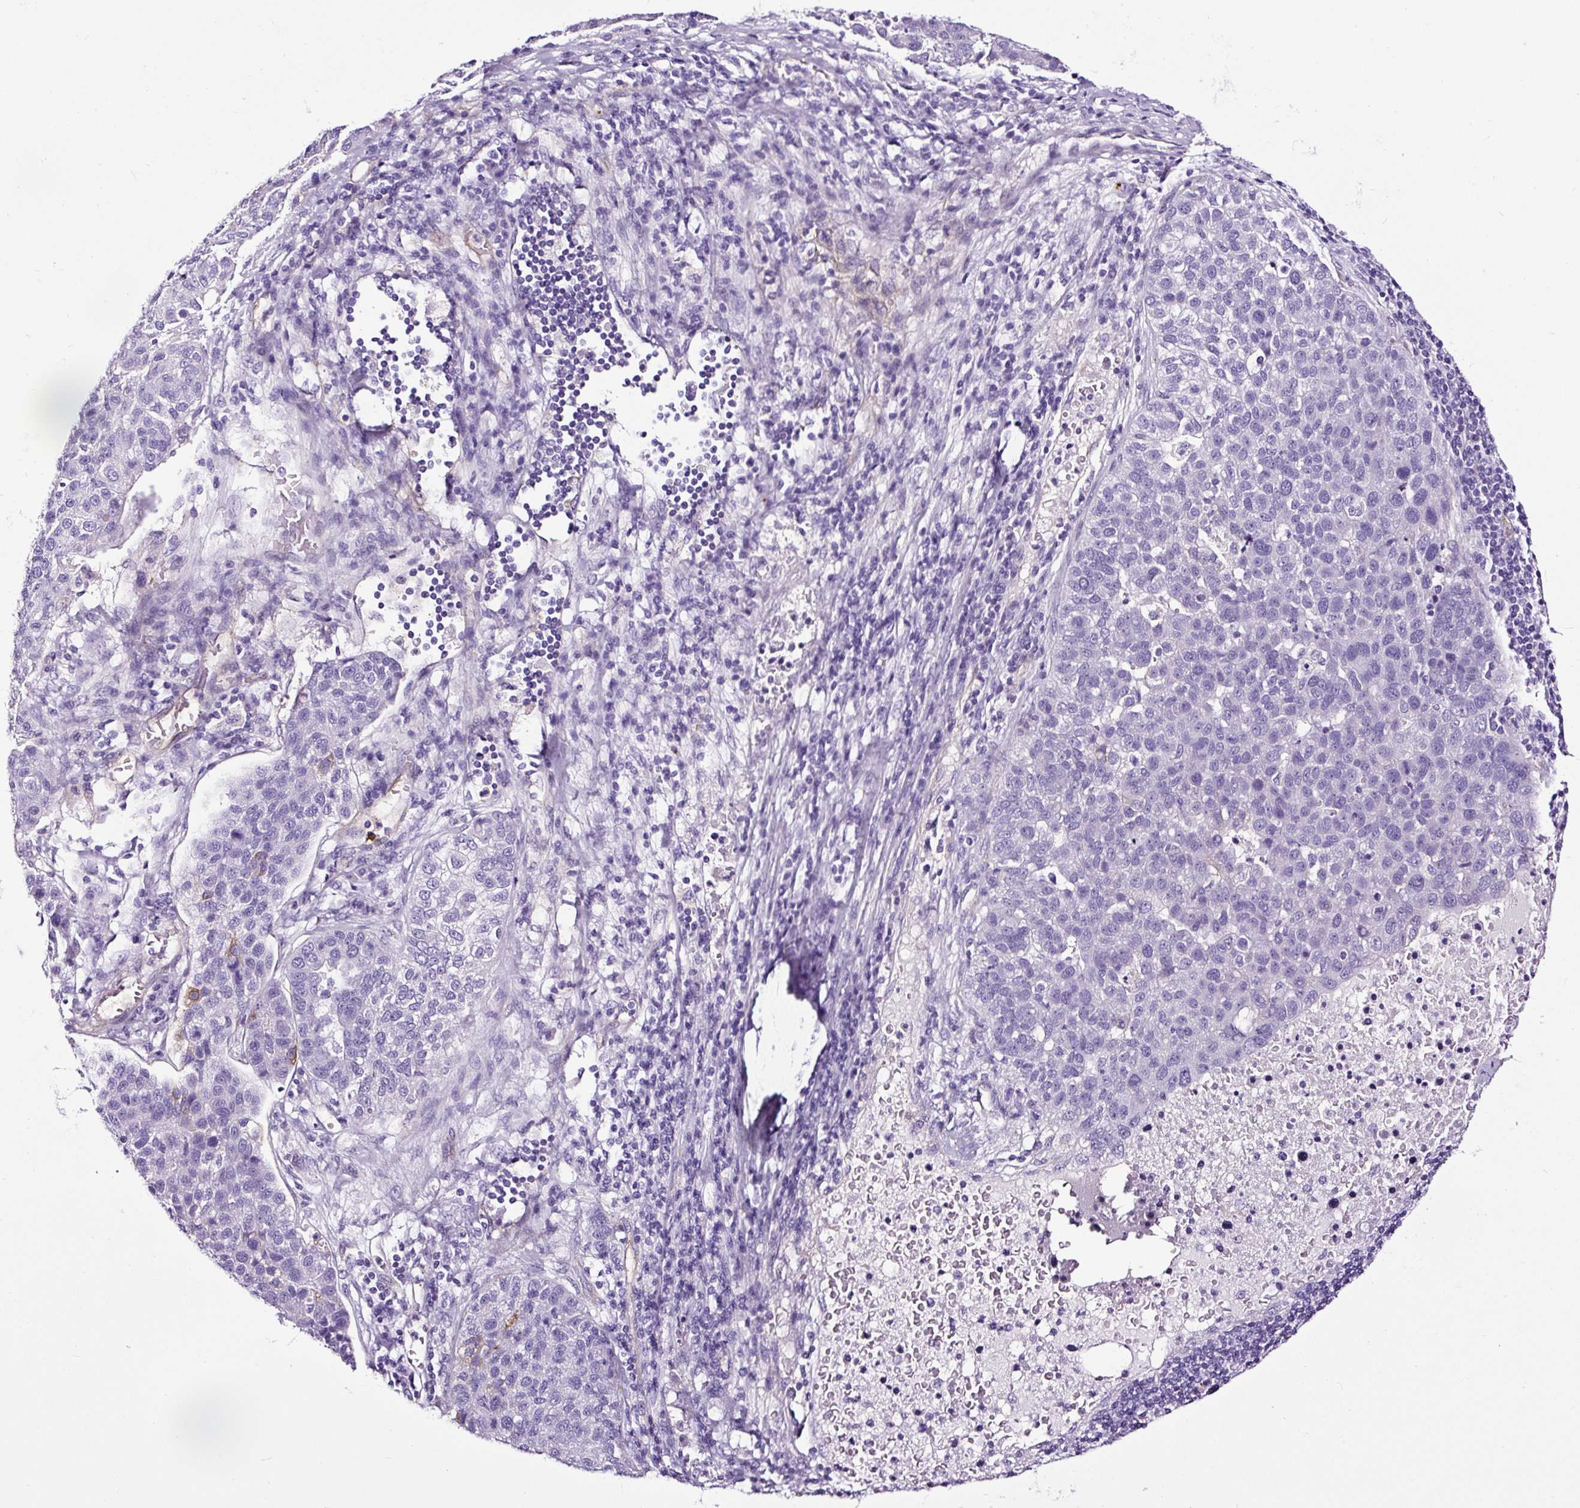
{"staining": {"intensity": "negative", "quantity": "none", "location": "none"}, "tissue": "pancreatic cancer", "cell_type": "Tumor cells", "image_type": "cancer", "snomed": [{"axis": "morphology", "description": "Adenocarcinoma, NOS"}, {"axis": "topography", "description": "Pancreas"}], "caption": "A high-resolution photomicrograph shows immunohistochemistry (IHC) staining of adenocarcinoma (pancreatic), which reveals no significant positivity in tumor cells. (DAB (3,3'-diaminobenzidine) IHC with hematoxylin counter stain).", "gene": "SLC7A8", "patient": {"sex": "female", "age": 61}}